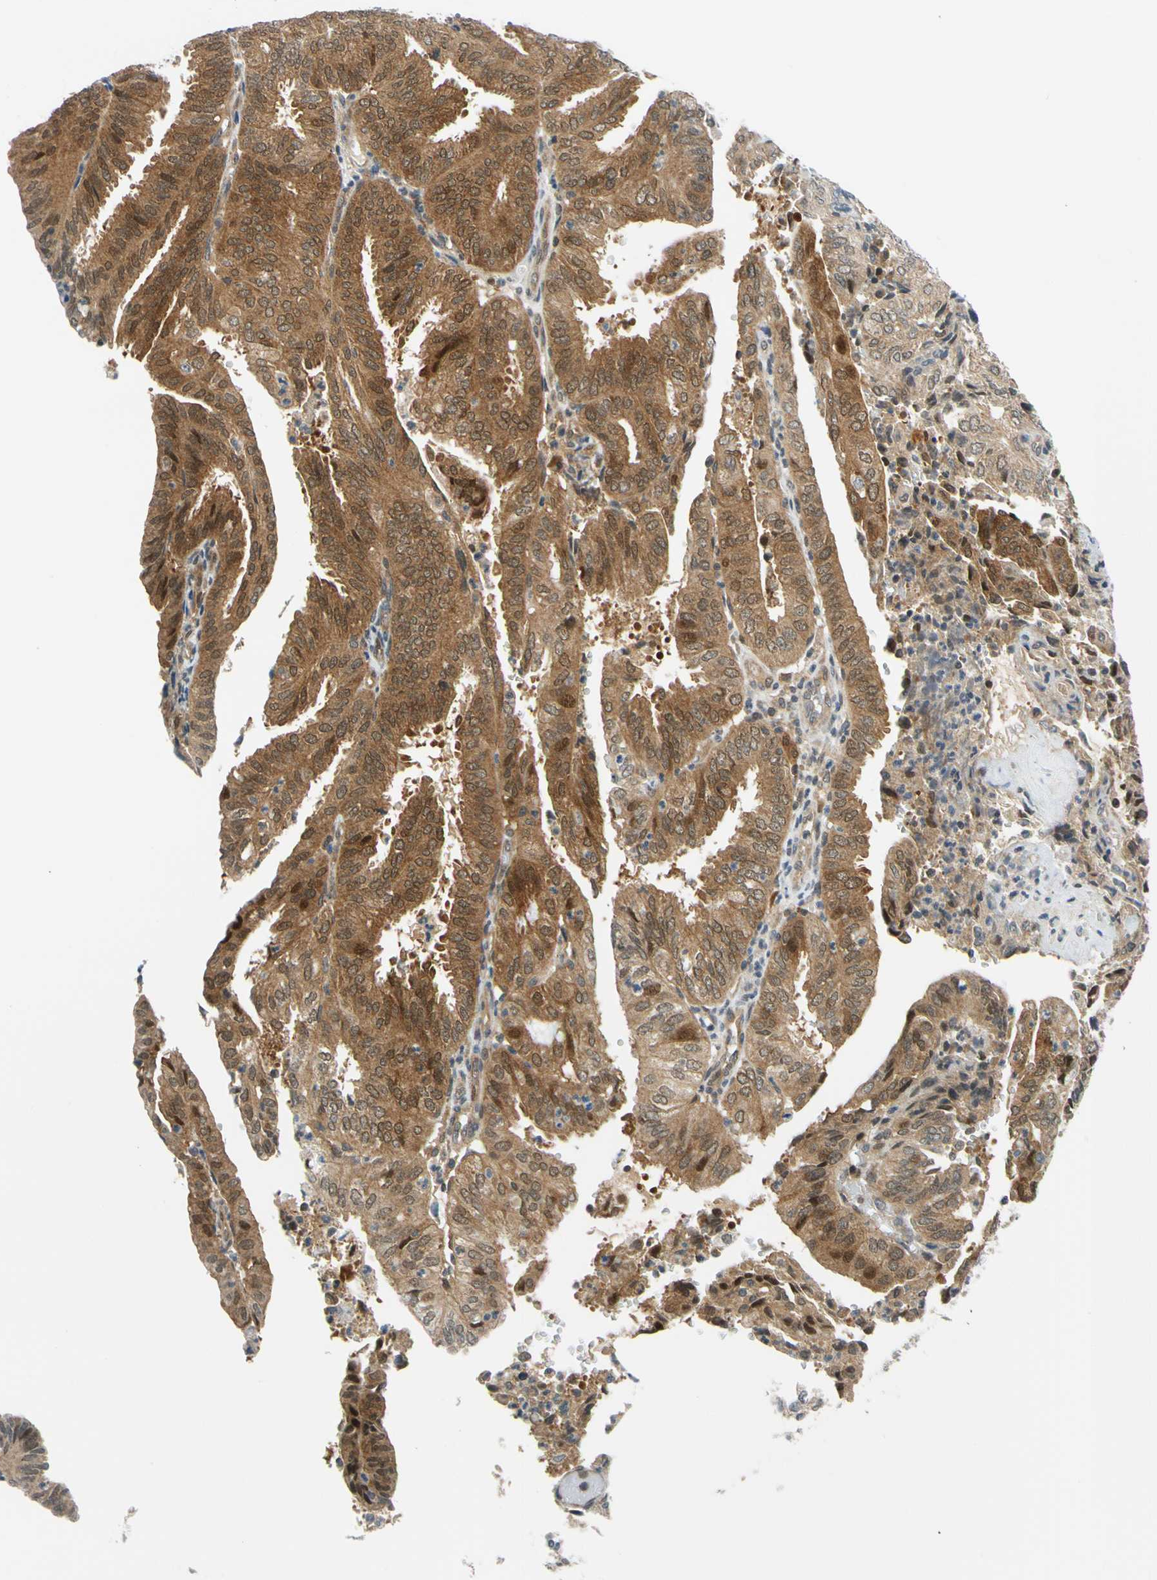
{"staining": {"intensity": "strong", "quantity": ">75%", "location": "cytoplasmic/membranous"}, "tissue": "endometrial cancer", "cell_type": "Tumor cells", "image_type": "cancer", "snomed": [{"axis": "morphology", "description": "Adenocarcinoma, NOS"}, {"axis": "topography", "description": "Uterus"}], "caption": "Immunohistochemical staining of adenocarcinoma (endometrial) reveals high levels of strong cytoplasmic/membranous protein positivity in about >75% of tumor cells. The protein of interest is shown in brown color, while the nuclei are stained blue.", "gene": "MAPK9", "patient": {"sex": "female", "age": 60}}